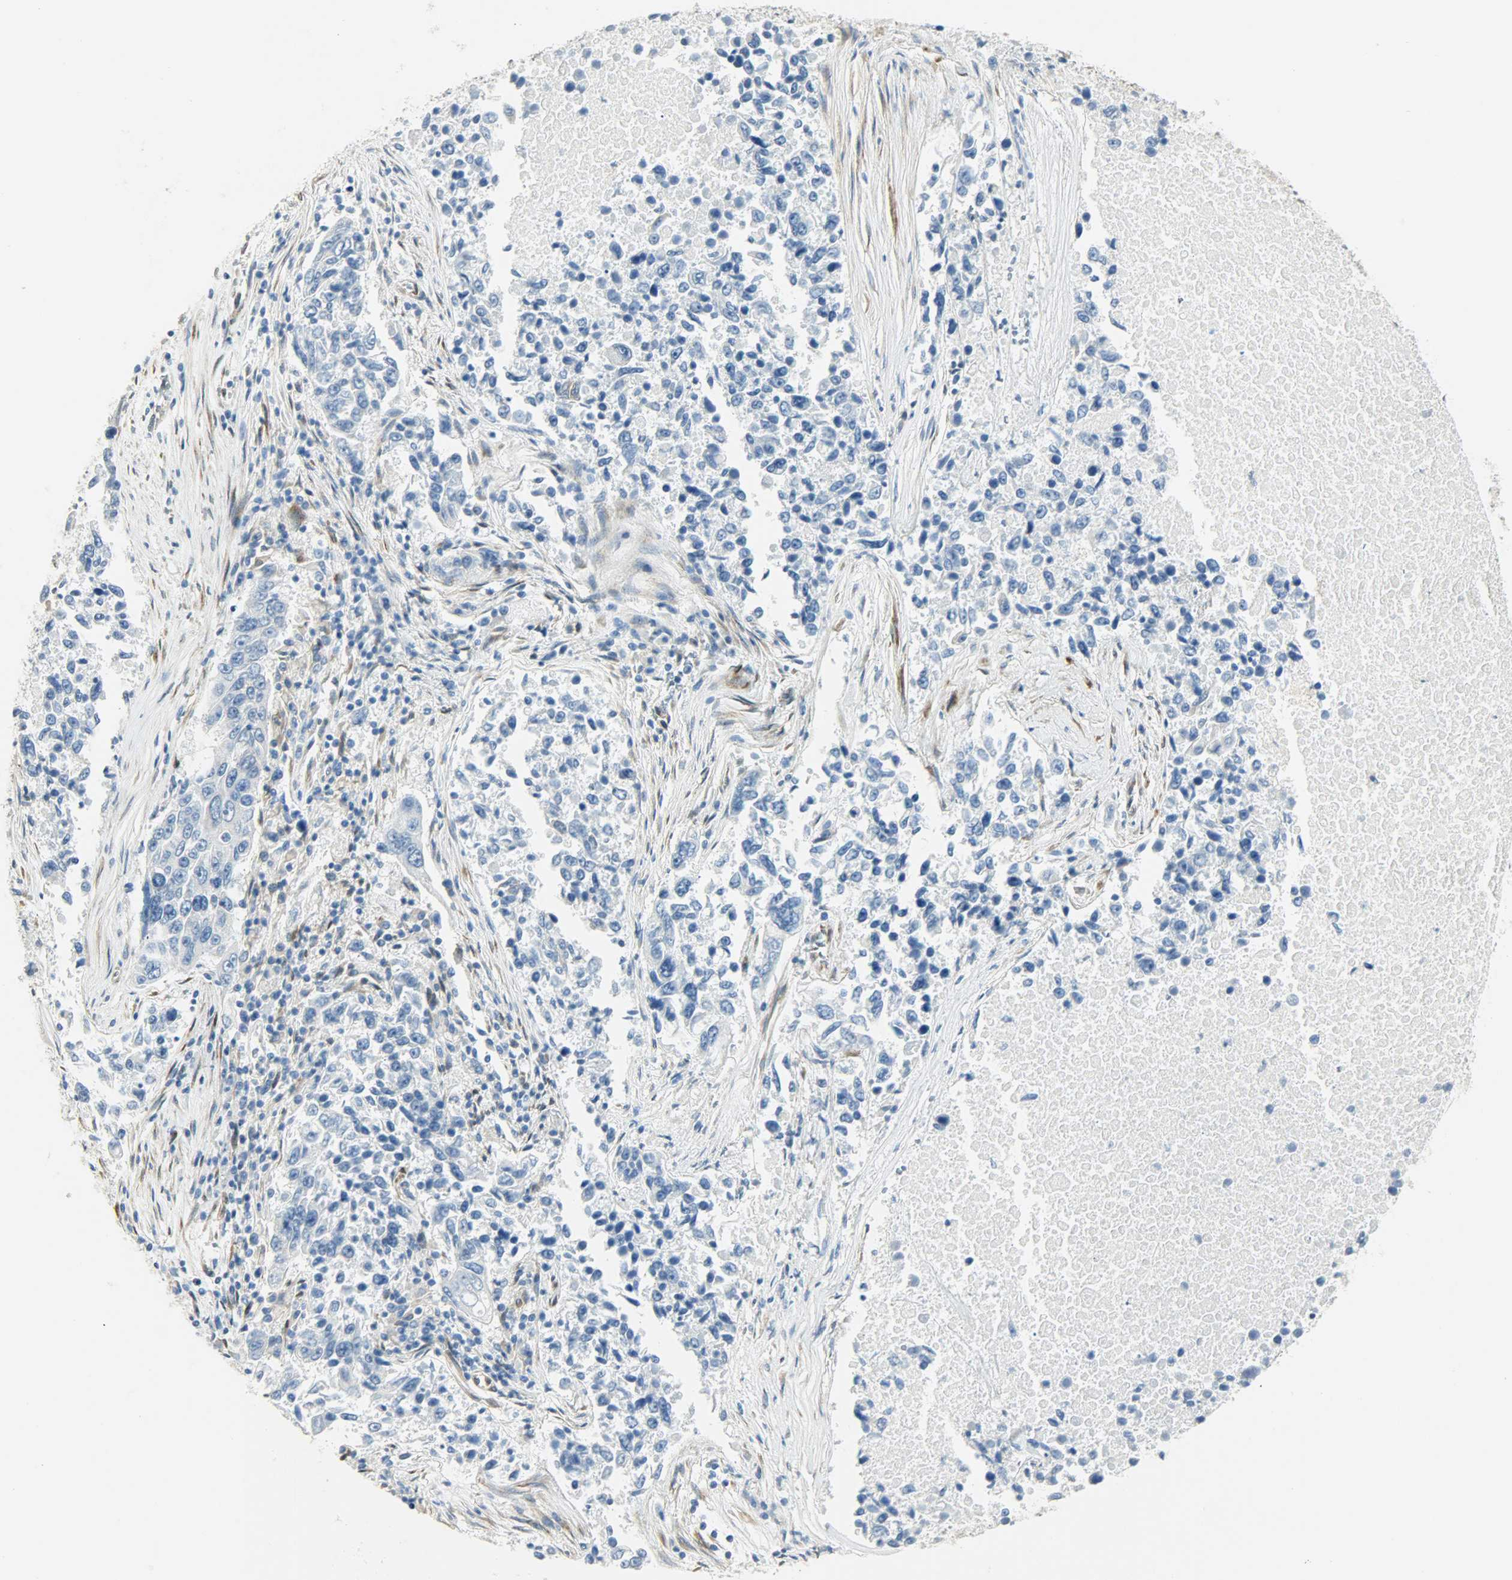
{"staining": {"intensity": "negative", "quantity": "none", "location": "none"}, "tissue": "lung cancer", "cell_type": "Tumor cells", "image_type": "cancer", "snomed": [{"axis": "morphology", "description": "Adenocarcinoma, NOS"}, {"axis": "topography", "description": "Lung"}], "caption": "This is a image of immunohistochemistry (IHC) staining of lung adenocarcinoma, which shows no expression in tumor cells.", "gene": "PKD2", "patient": {"sex": "male", "age": 84}}